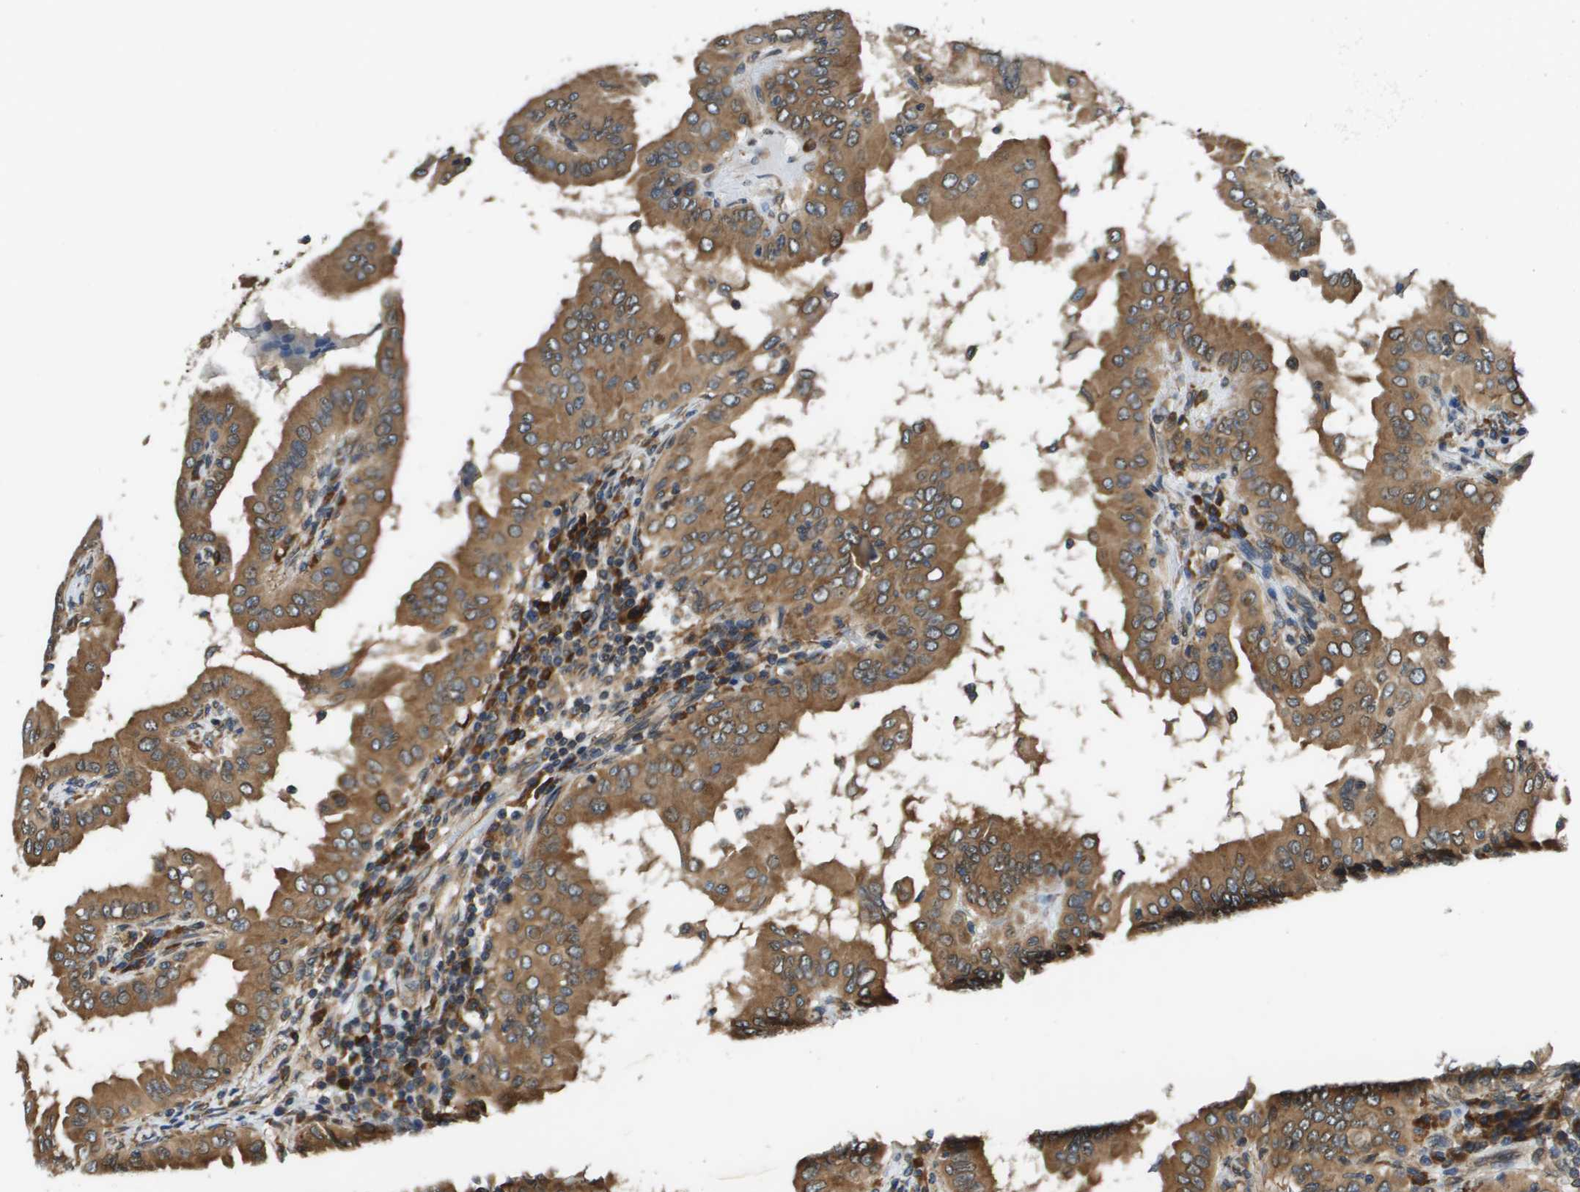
{"staining": {"intensity": "moderate", "quantity": ">75%", "location": "cytoplasmic/membranous"}, "tissue": "thyroid cancer", "cell_type": "Tumor cells", "image_type": "cancer", "snomed": [{"axis": "morphology", "description": "Papillary adenocarcinoma, NOS"}, {"axis": "topography", "description": "Thyroid gland"}], "caption": "Immunohistochemical staining of thyroid papillary adenocarcinoma shows moderate cytoplasmic/membranous protein positivity in approximately >75% of tumor cells.", "gene": "SEC62", "patient": {"sex": "male", "age": 33}}